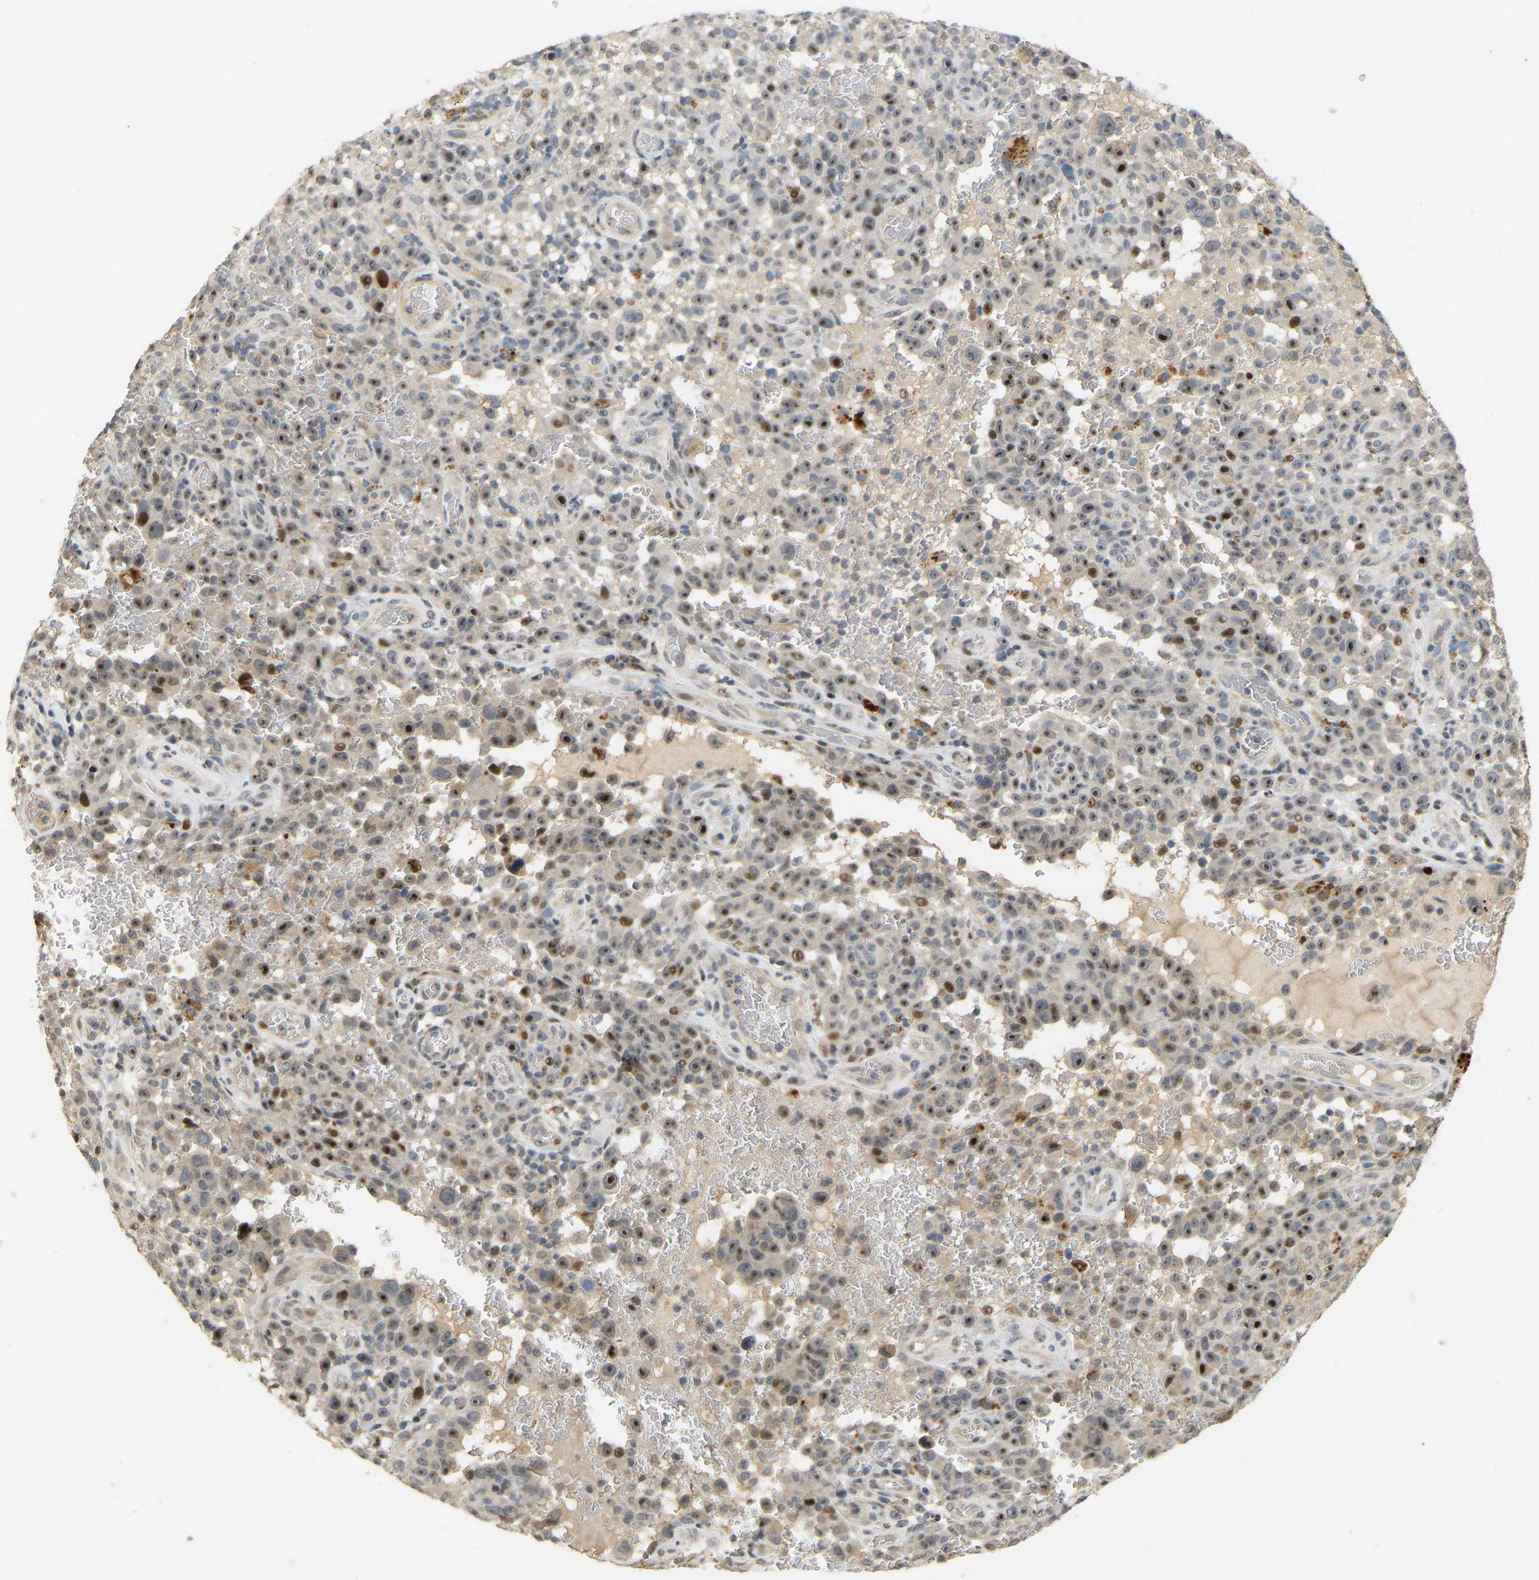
{"staining": {"intensity": "weak", "quantity": "25%-75%", "location": "nuclear"}, "tissue": "melanoma", "cell_type": "Tumor cells", "image_type": "cancer", "snomed": [{"axis": "morphology", "description": "Malignant melanoma, NOS"}, {"axis": "topography", "description": "Skin"}], "caption": "Protein expression analysis of malignant melanoma shows weak nuclear expression in approximately 25%-75% of tumor cells. The staining was performed using DAB (3,3'-diaminobenzidine) to visualize the protein expression in brown, while the nuclei were stained in blue with hematoxylin (Magnification: 20x).", "gene": "PTPN4", "patient": {"sex": "female", "age": 82}}